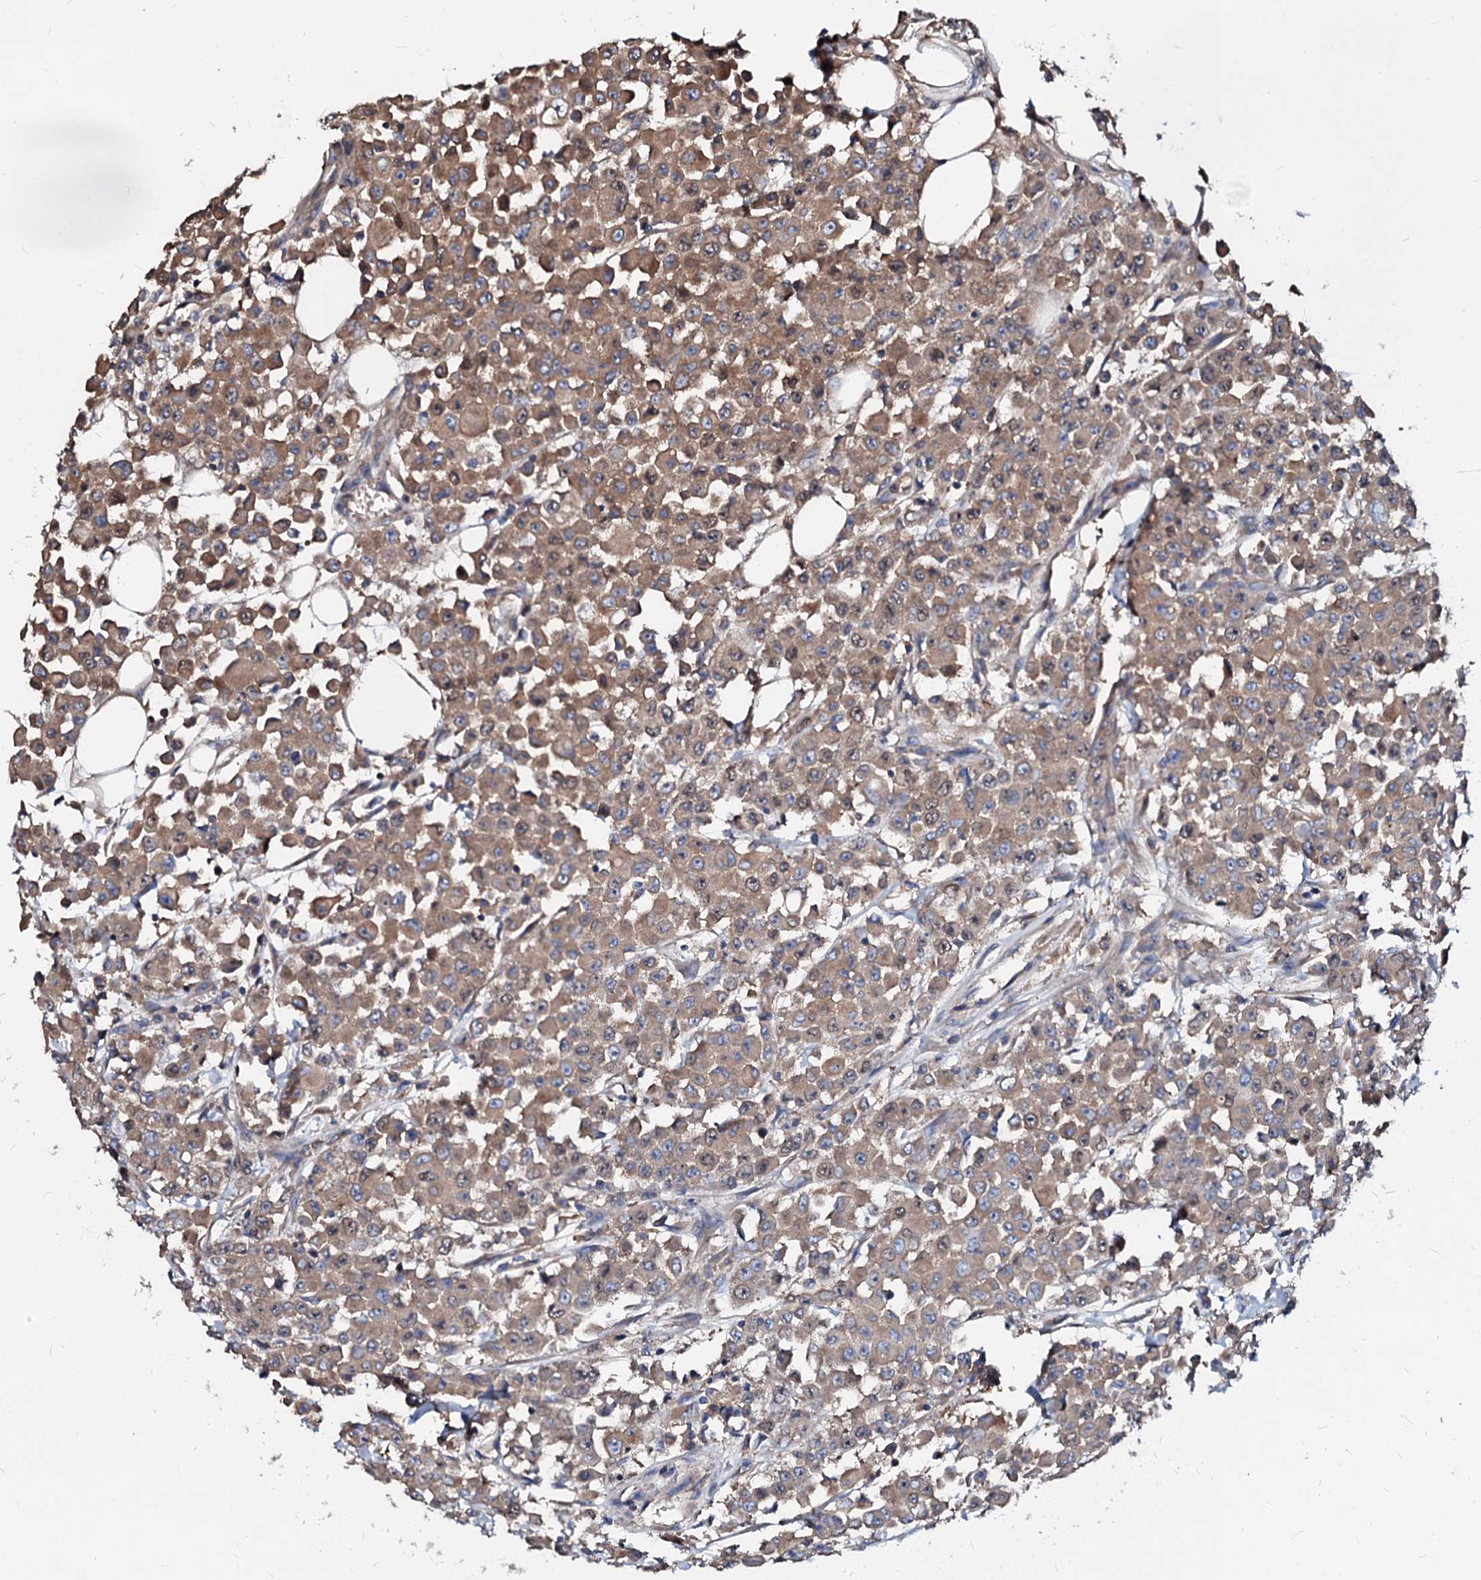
{"staining": {"intensity": "moderate", "quantity": ">75%", "location": "cytoplasmic/membranous"}, "tissue": "colorectal cancer", "cell_type": "Tumor cells", "image_type": "cancer", "snomed": [{"axis": "morphology", "description": "Adenocarcinoma, NOS"}, {"axis": "topography", "description": "Colon"}], "caption": "DAB (3,3'-diaminobenzidine) immunohistochemical staining of human adenocarcinoma (colorectal) reveals moderate cytoplasmic/membranous protein staining in about >75% of tumor cells.", "gene": "CSKMT", "patient": {"sex": "male", "age": 51}}